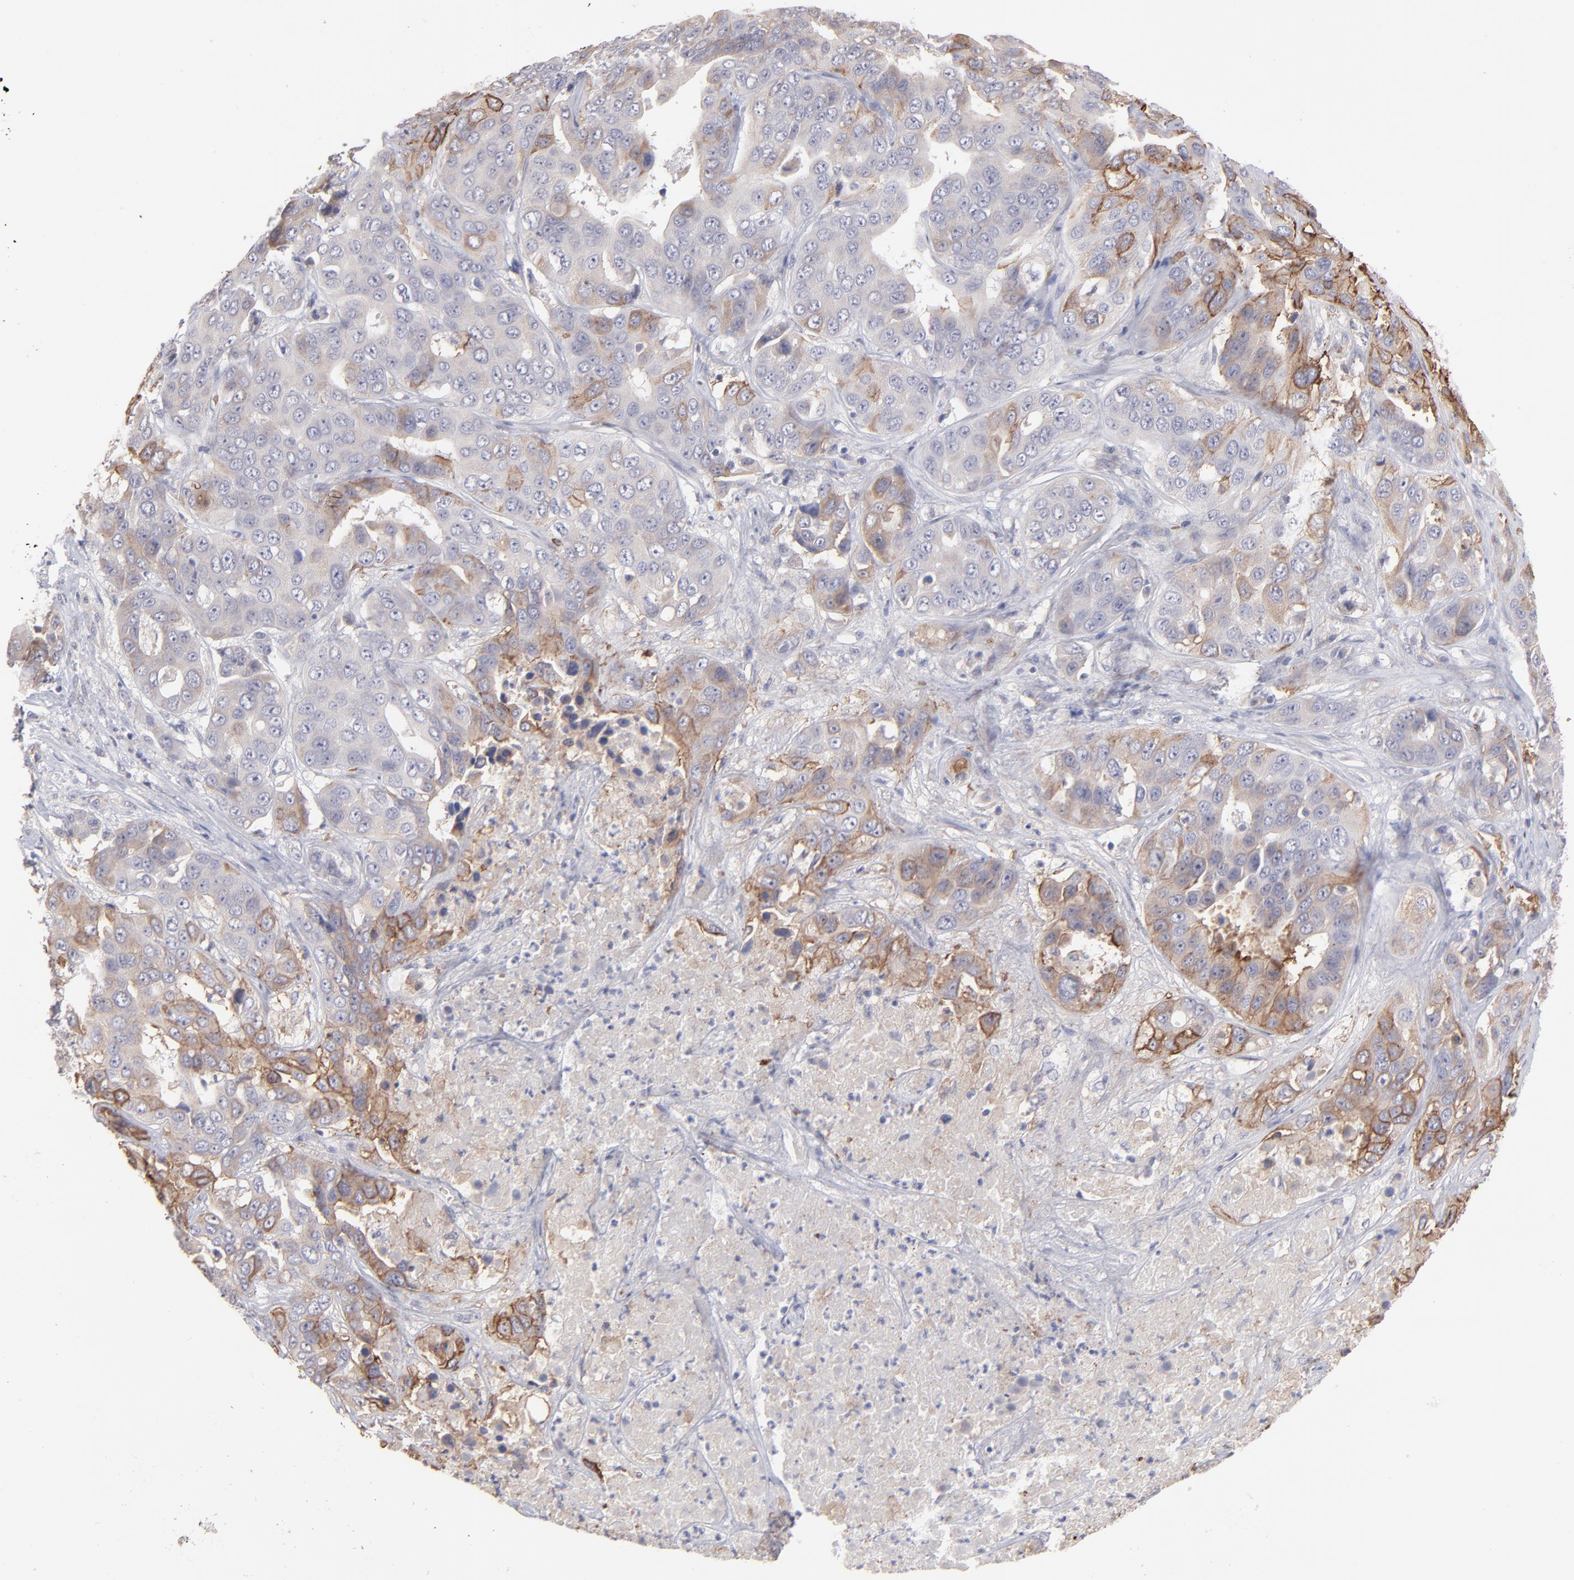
{"staining": {"intensity": "moderate", "quantity": "<25%", "location": "cytoplasmic/membranous"}, "tissue": "liver cancer", "cell_type": "Tumor cells", "image_type": "cancer", "snomed": [{"axis": "morphology", "description": "Cholangiocarcinoma"}, {"axis": "topography", "description": "Liver"}], "caption": "Cholangiocarcinoma (liver) stained with immunohistochemistry exhibits moderate cytoplasmic/membranous expression in approximately <25% of tumor cells.", "gene": "F13B", "patient": {"sex": "female", "age": 52}}